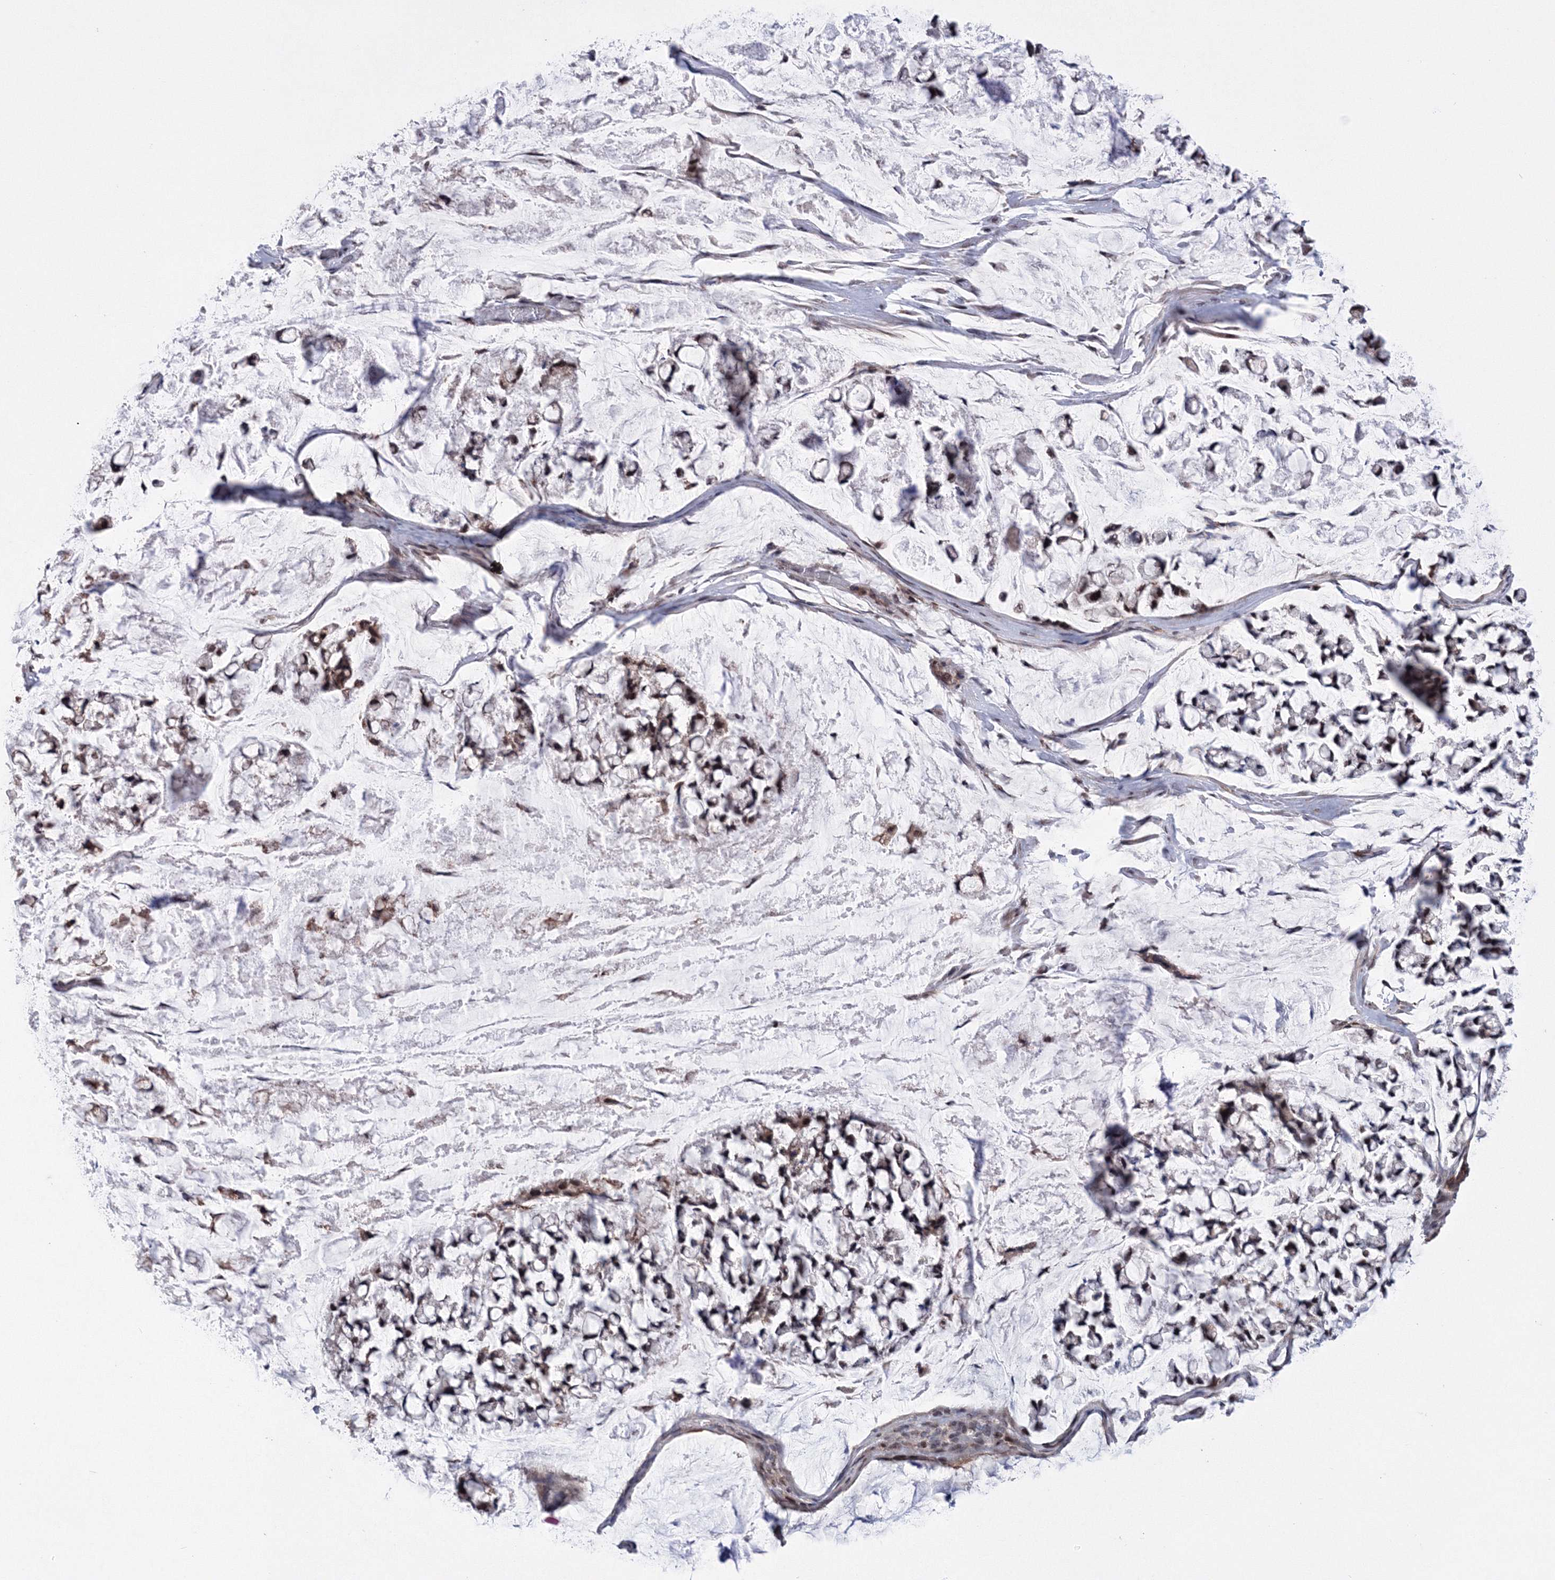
{"staining": {"intensity": "weak", "quantity": "<25%", "location": "cytoplasmic/membranous,nuclear"}, "tissue": "stomach cancer", "cell_type": "Tumor cells", "image_type": "cancer", "snomed": [{"axis": "morphology", "description": "Adenocarcinoma, NOS"}, {"axis": "topography", "description": "Stomach, lower"}], "caption": "The histopathology image reveals no staining of tumor cells in stomach adenocarcinoma.", "gene": "RNPEPL1", "patient": {"sex": "male", "age": 67}}